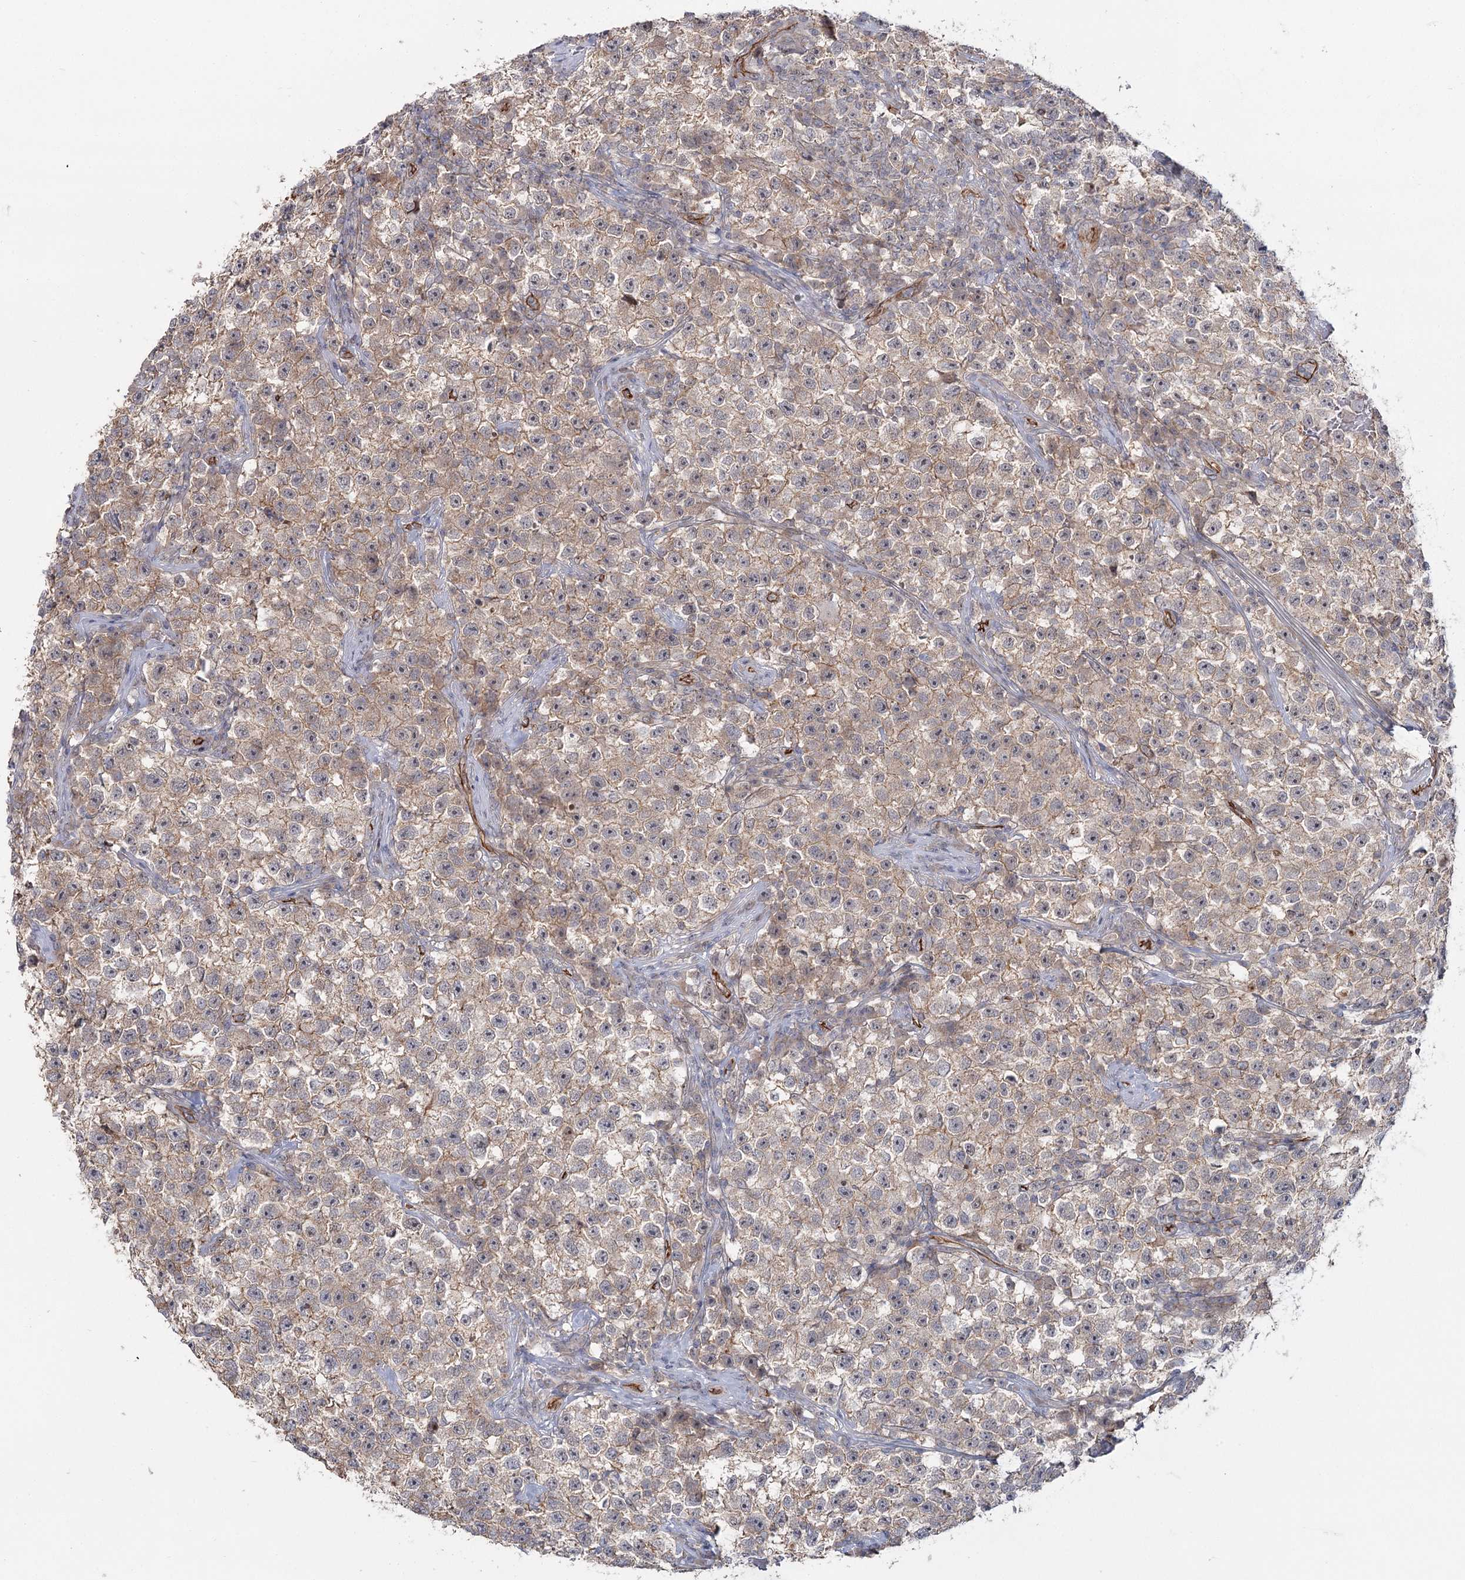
{"staining": {"intensity": "weak", "quantity": "<25%", "location": "cytoplasmic/membranous"}, "tissue": "testis cancer", "cell_type": "Tumor cells", "image_type": "cancer", "snomed": [{"axis": "morphology", "description": "Seminoma, NOS"}, {"axis": "topography", "description": "Testis"}], "caption": "High power microscopy photomicrograph of an immunohistochemistry (IHC) image of testis cancer (seminoma), revealing no significant staining in tumor cells. (Brightfield microscopy of DAB (3,3'-diaminobenzidine) immunohistochemistry at high magnification).", "gene": "RPP14", "patient": {"sex": "male", "age": 22}}